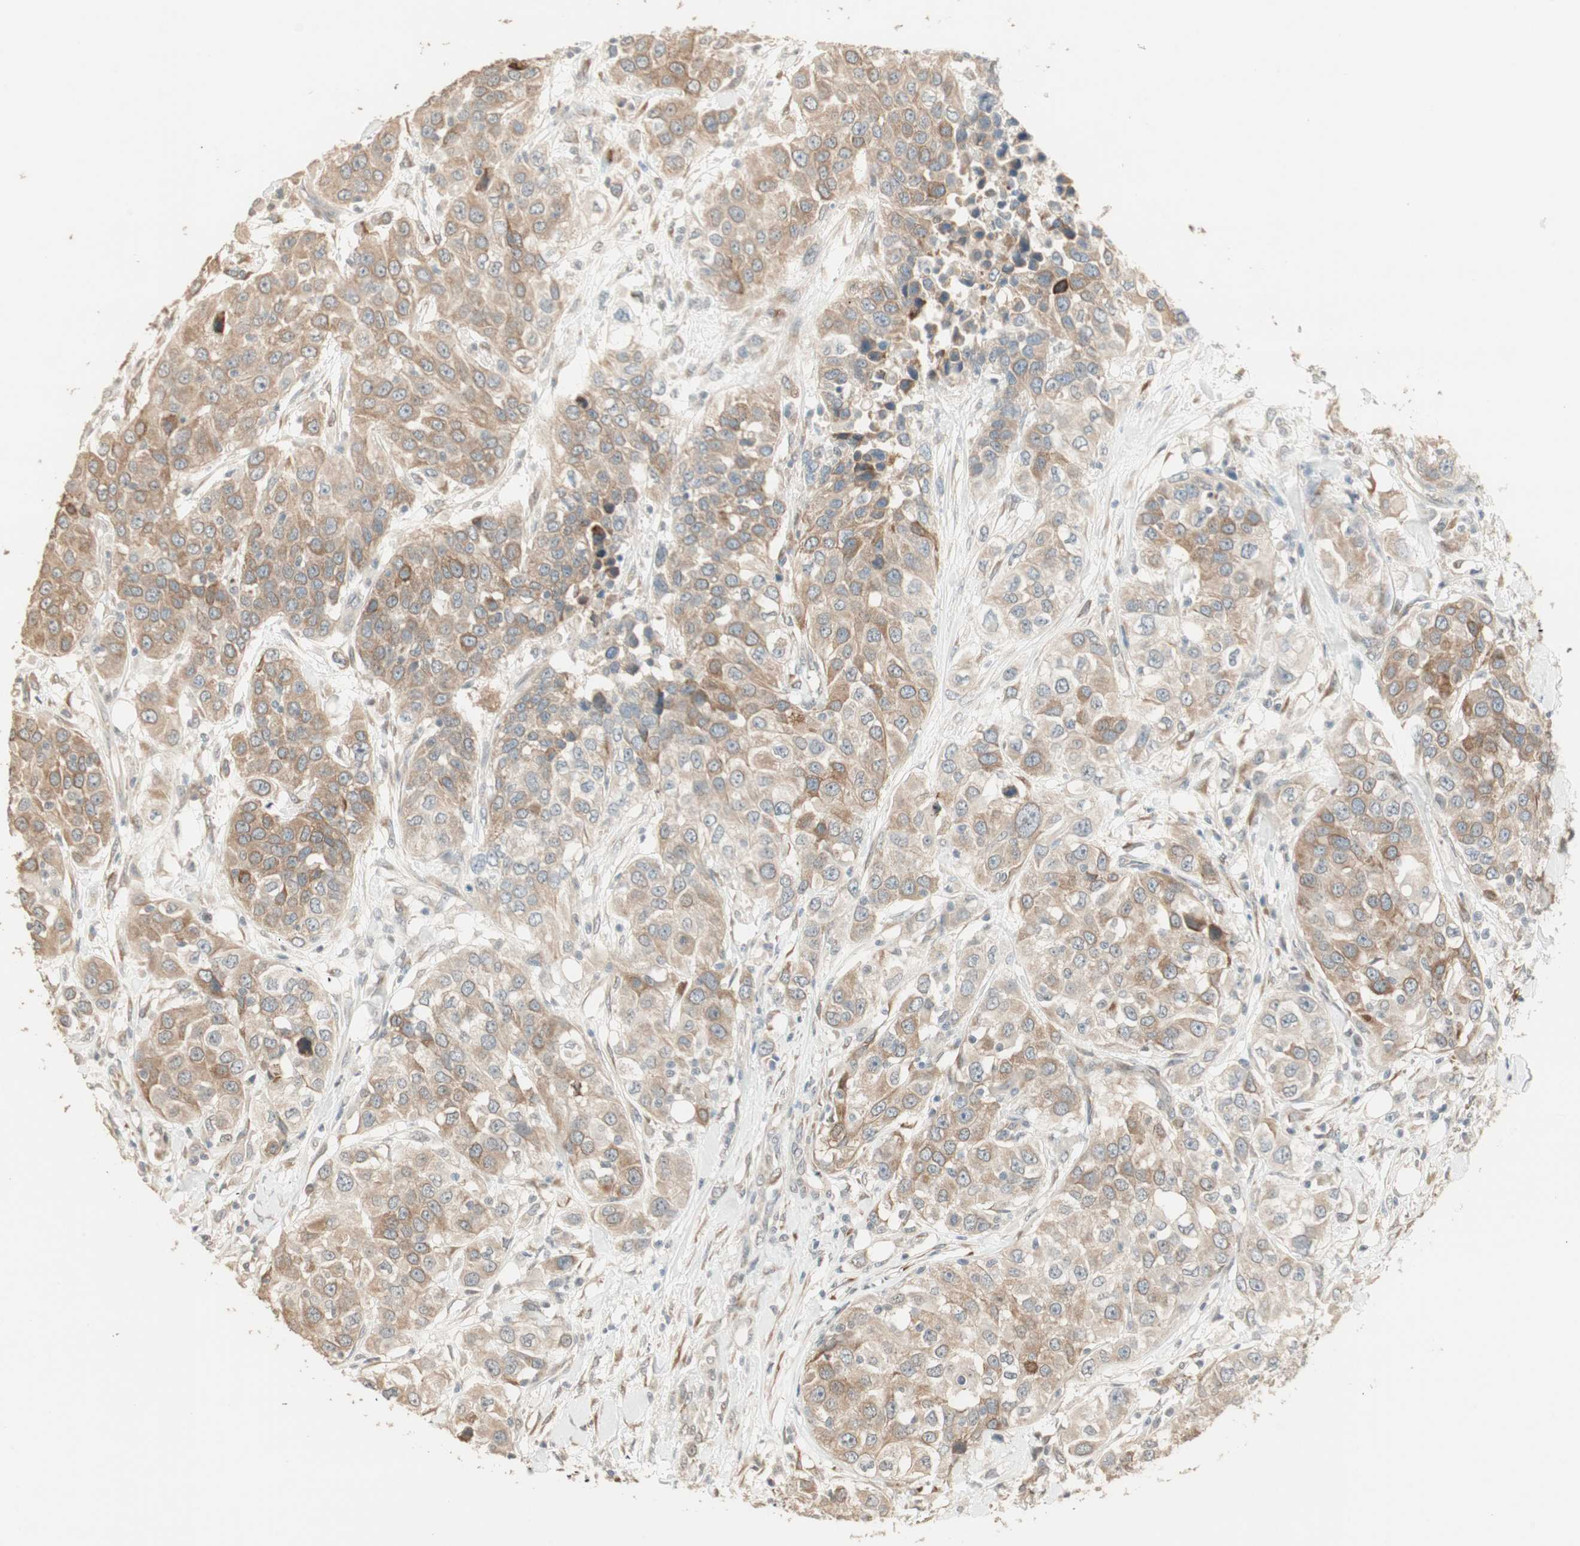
{"staining": {"intensity": "weak", "quantity": ">75%", "location": "cytoplasmic/membranous"}, "tissue": "urothelial cancer", "cell_type": "Tumor cells", "image_type": "cancer", "snomed": [{"axis": "morphology", "description": "Urothelial carcinoma, High grade"}, {"axis": "topography", "description": "Urinary bladder"}], "caption": "Protein staining exhibits weak cytoplasmic/membranous staining in about >75% of tumor cells in urothelial cancer.", "gene": "TASOR", "patient": {"sex": "female", "age": 80}}